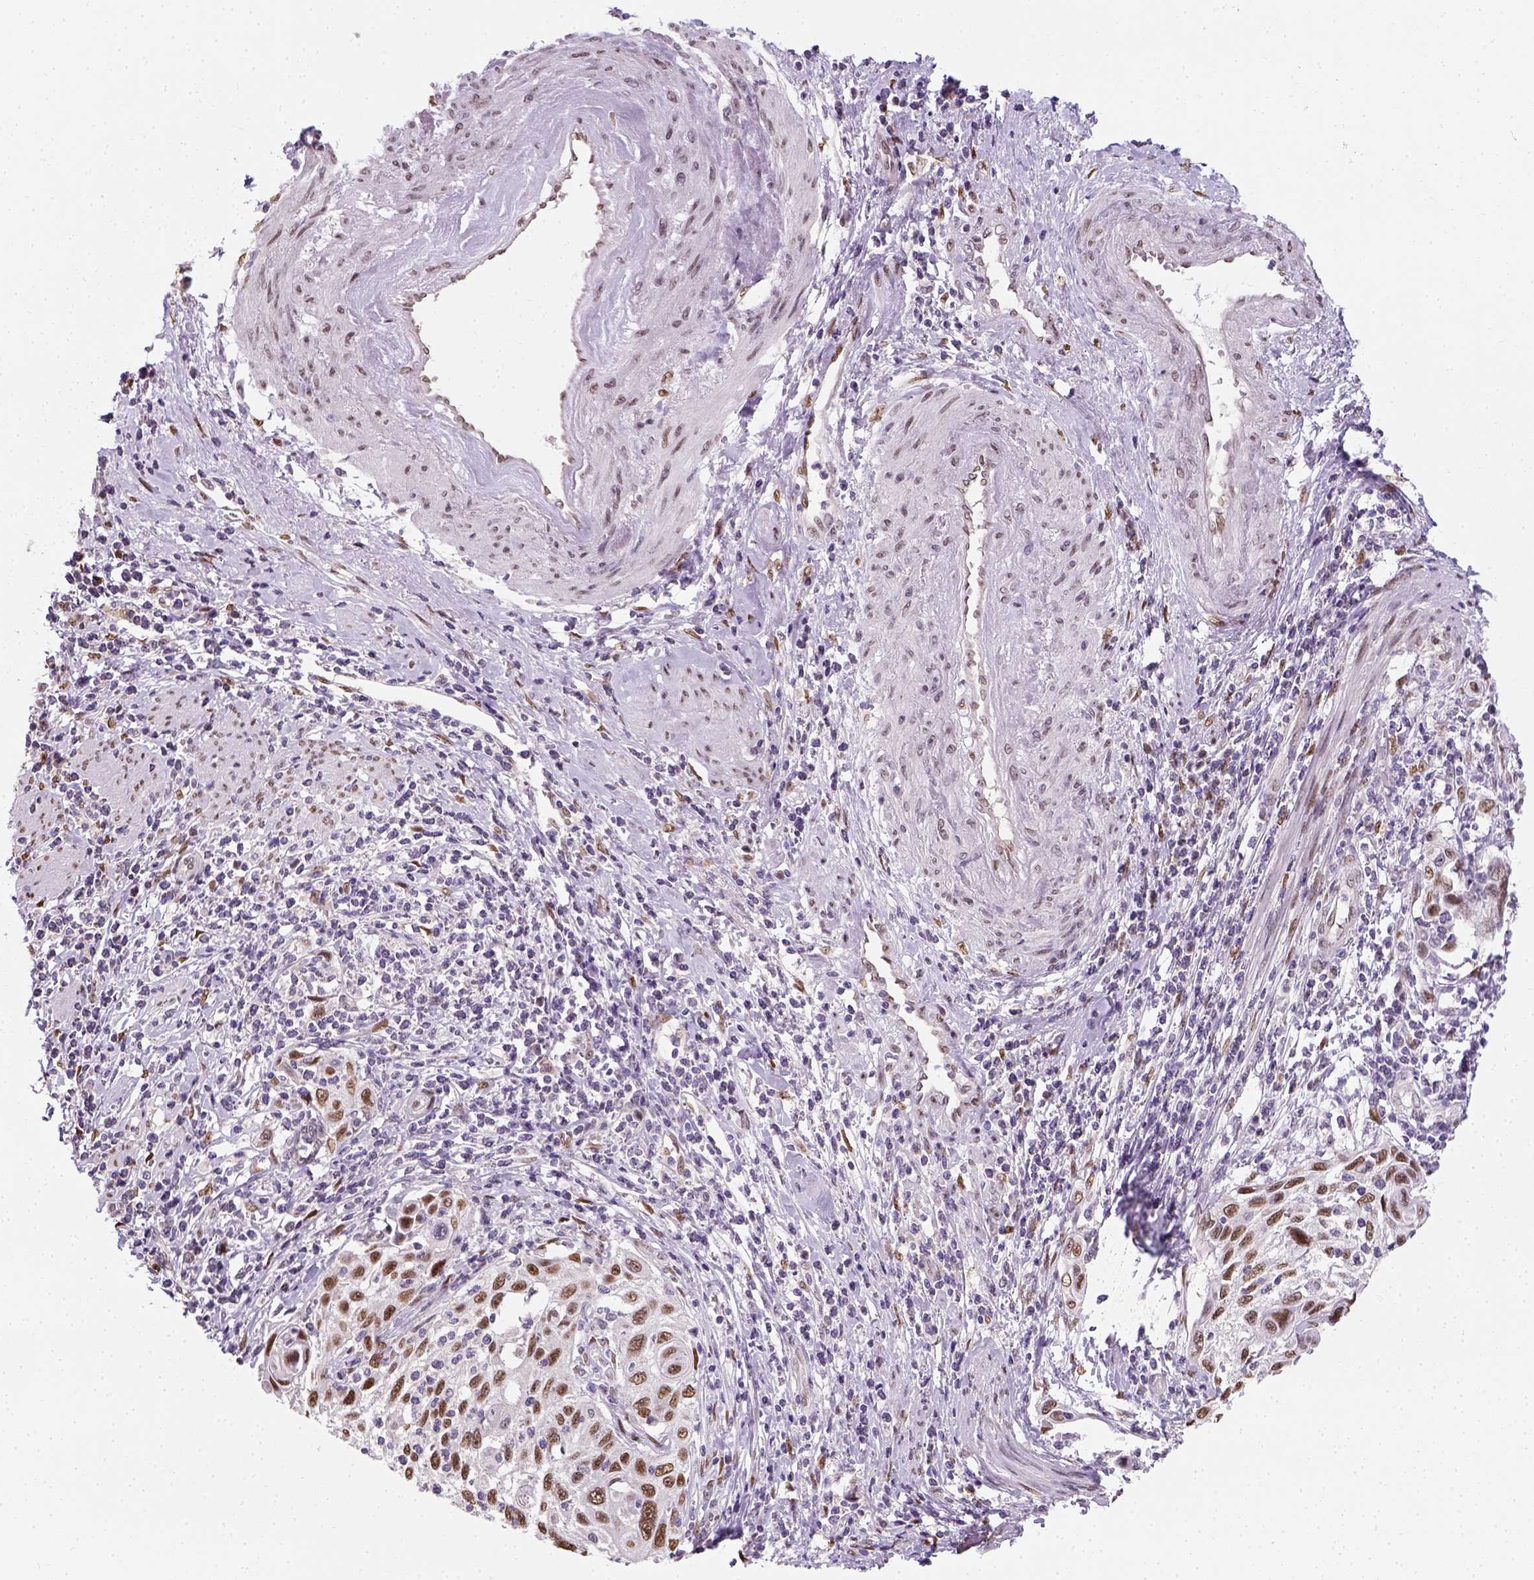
{"staining": {"intensity": "moderate", "quantity": ">75%", "location": "nuclear"}, "tissue": "cervical cancer", "cell_type": "Tumor cells", "image_type": "cancer", "snomed": [{"axis": "morphology", "description": "Squamous cell carcinoma, NOS"}, {"axis": "topography", "description": "Cervix"}], "caption": "A high-resolution histopathology image shows immunohistochemistry staining of cervical cancer, which demonstrates moderate nuclear staining in about >75% of tumor cells.", "gene": "C1orf112", "patient": {"sex": "female", "age": 70}}